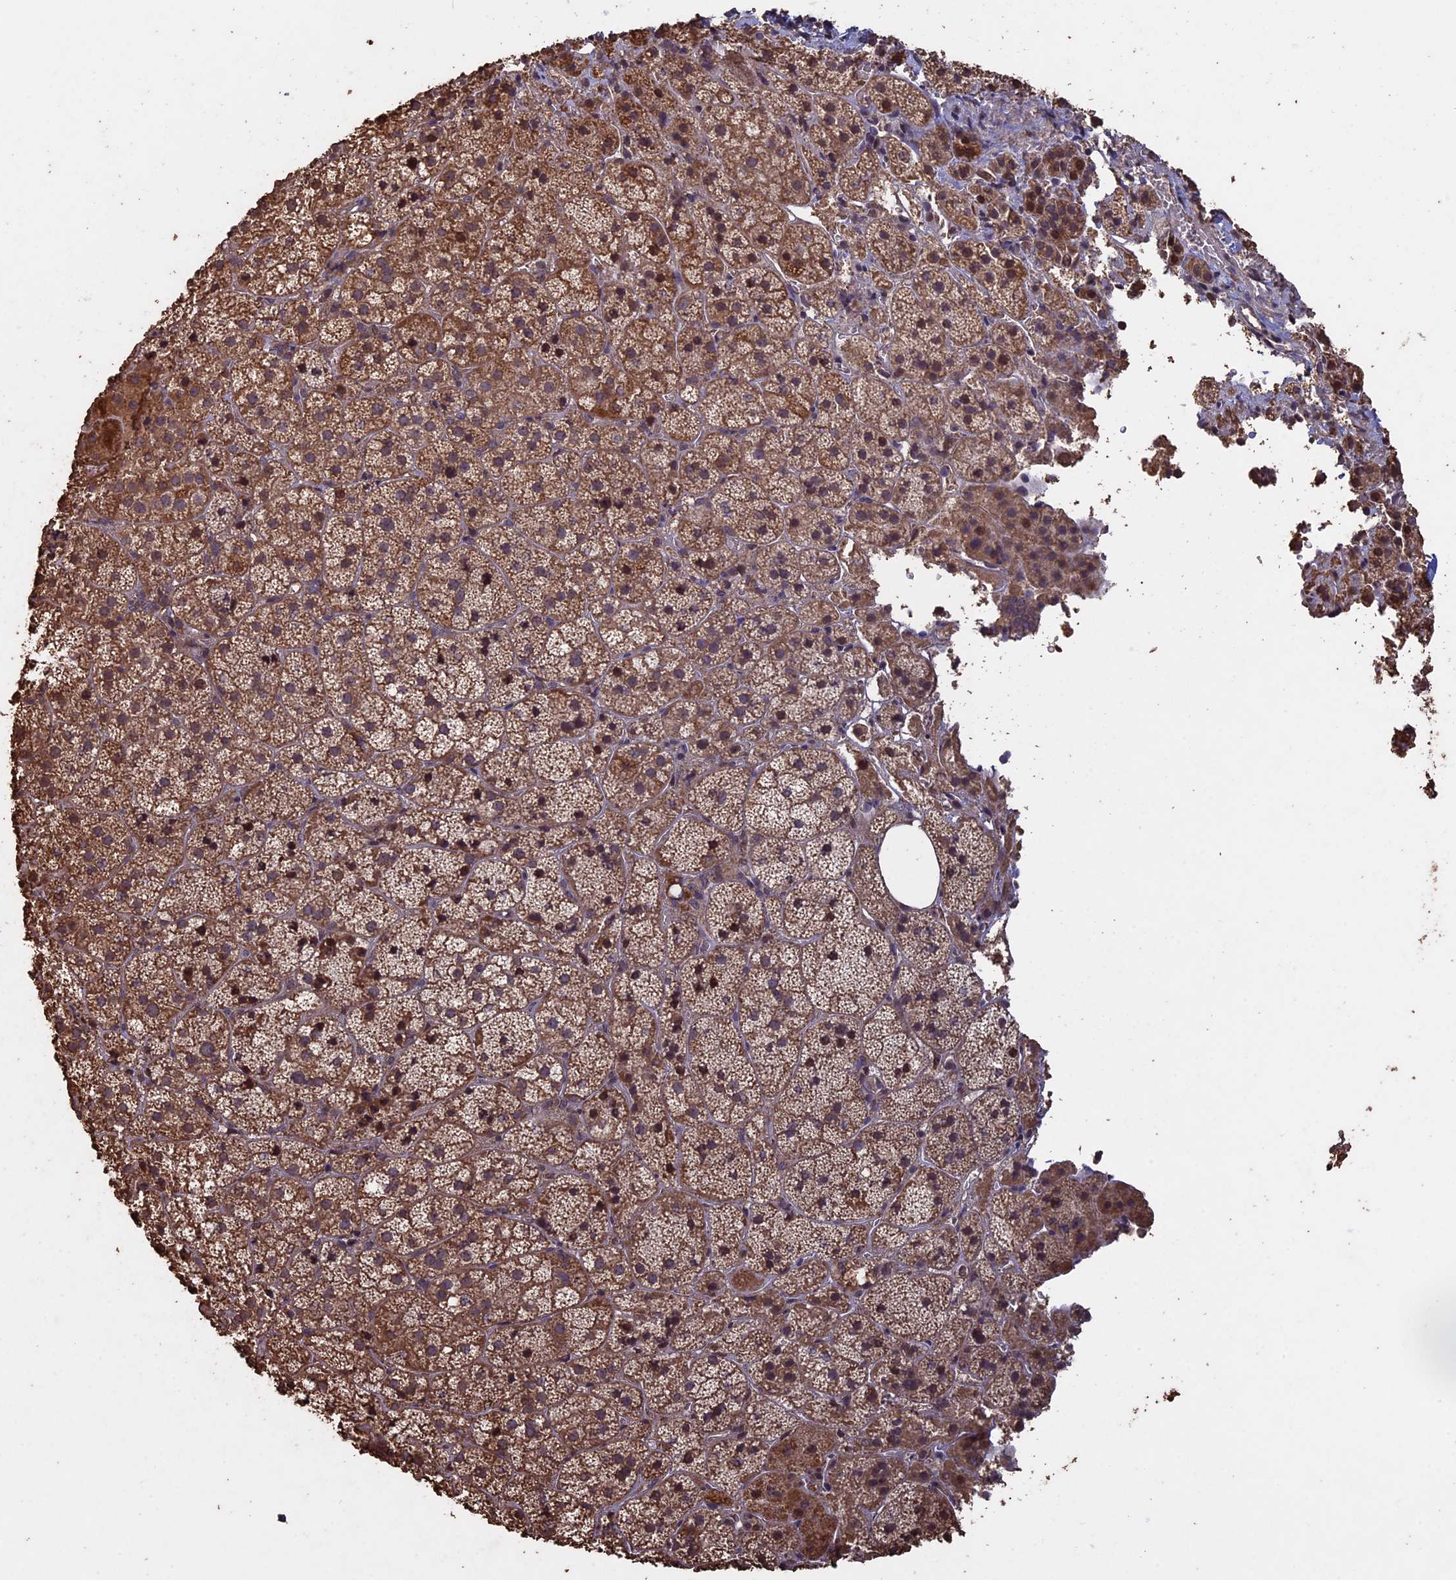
{"staining": {"intensity": "moderate", "quantity": ">75%", "location": "cytoplasmic/membranous,nuclear"}, "tissue": "adrenal gland", "cell_type": "Glandular cells", "image_type": "normal", "snomed": [{"axis": "morphology", "description": "Normal tissue, NOS"}, {"axis": "topography", "description": "Adrenal gland"}], "caption": "Human adrenal gland stained for a protein (brown) displays moderate cytoplasmic/membranous,nuclear positive staining in approximately >75% of glandular cells.", "gene": "HUNK", "patient": {"sex": "female", "age": 44}}